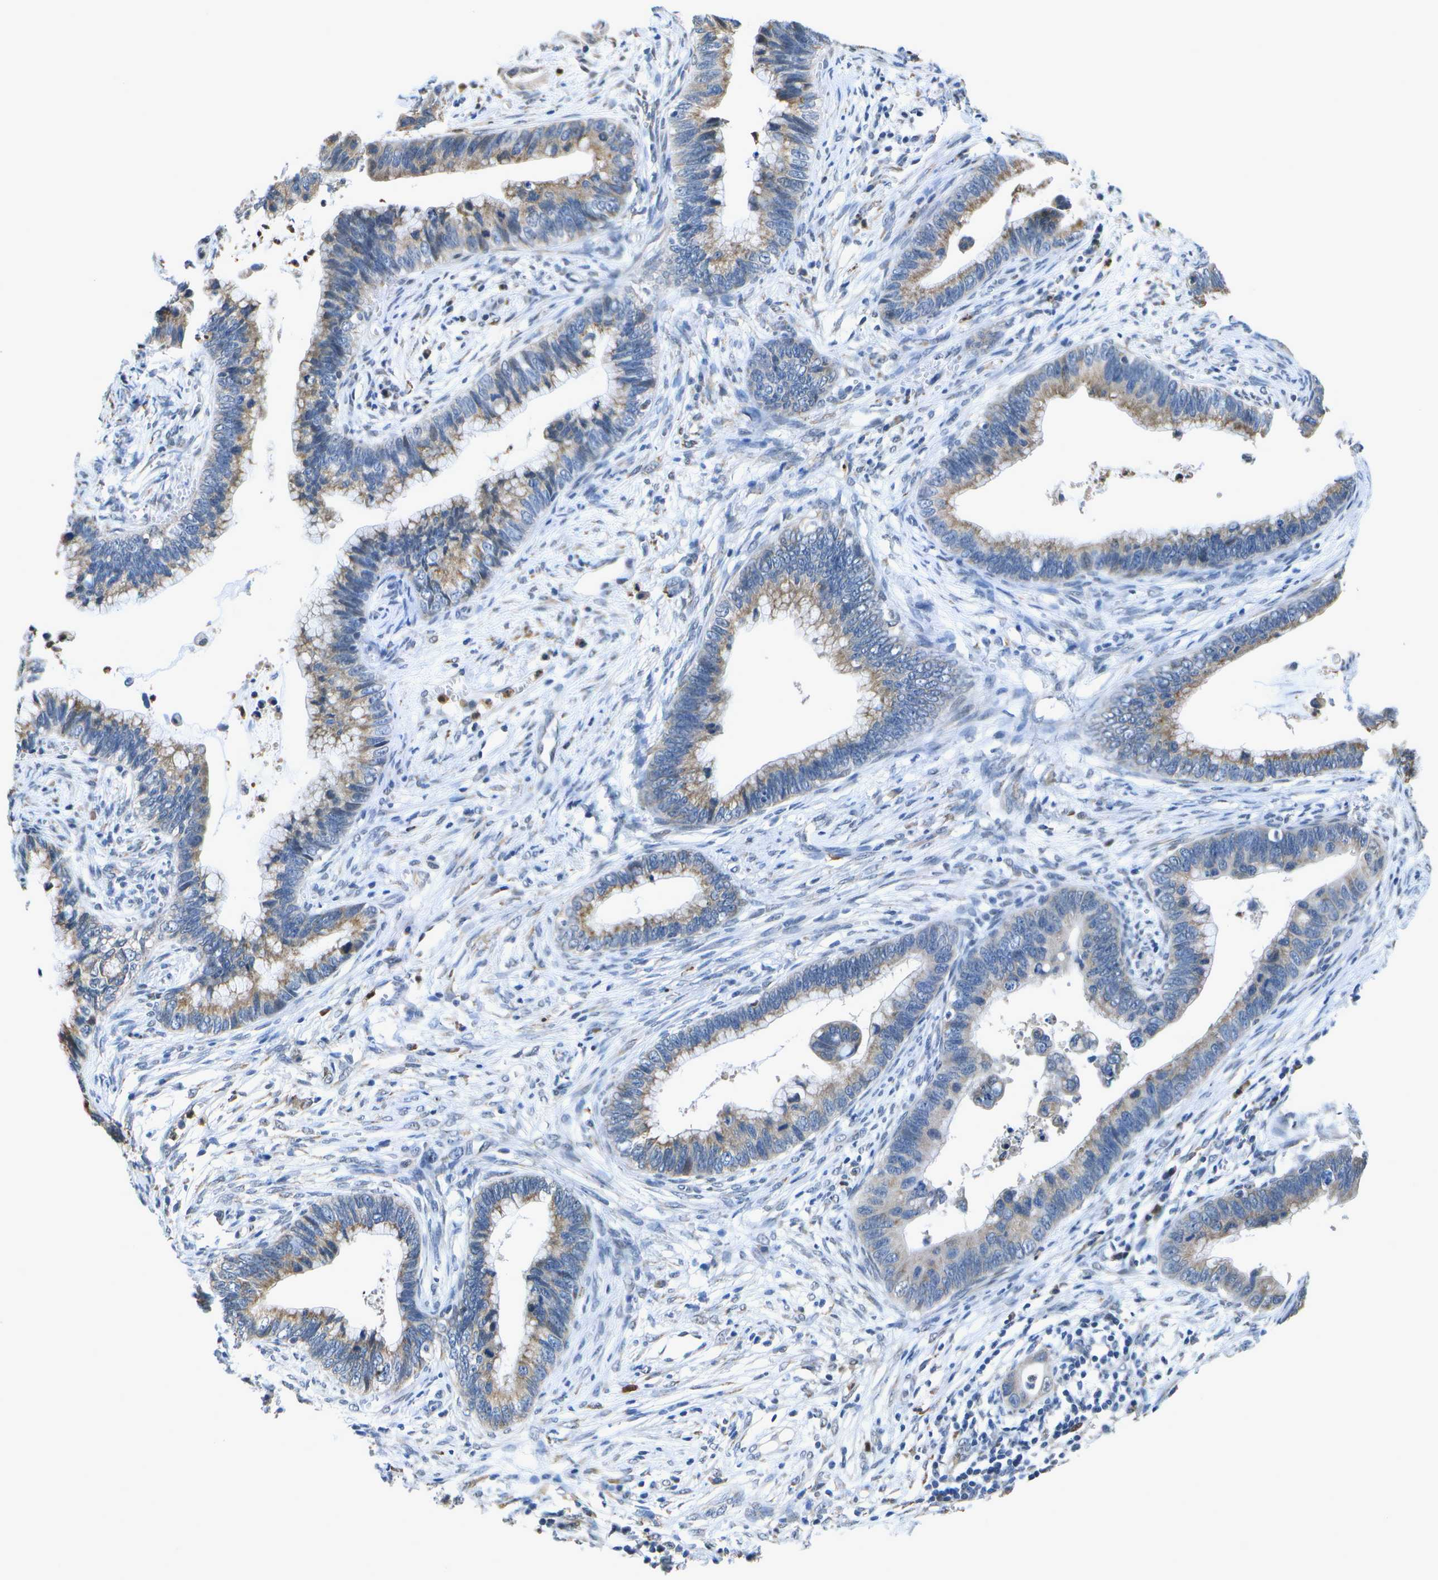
{"staining": {"intensity": "moderate", "quantity": "<25%", "location": "cytoplasmic/membranous"}, "tissue": "cervical cancer", "cell_type": "Tumor cells", "image_type": "cancer", "snomed": [{"axis": "morphology", "description": "Adenocarcinoma, NOS"}, {"axis": "topography", "description": "Cervix"}], "caption": "Cervical adenocarcinoma tissue reveals moderate cytoplasmic/membranous positivity in about <25% of tumor cells", "gene": "DSE", "patient": {"sex": "female", "age": 44}}